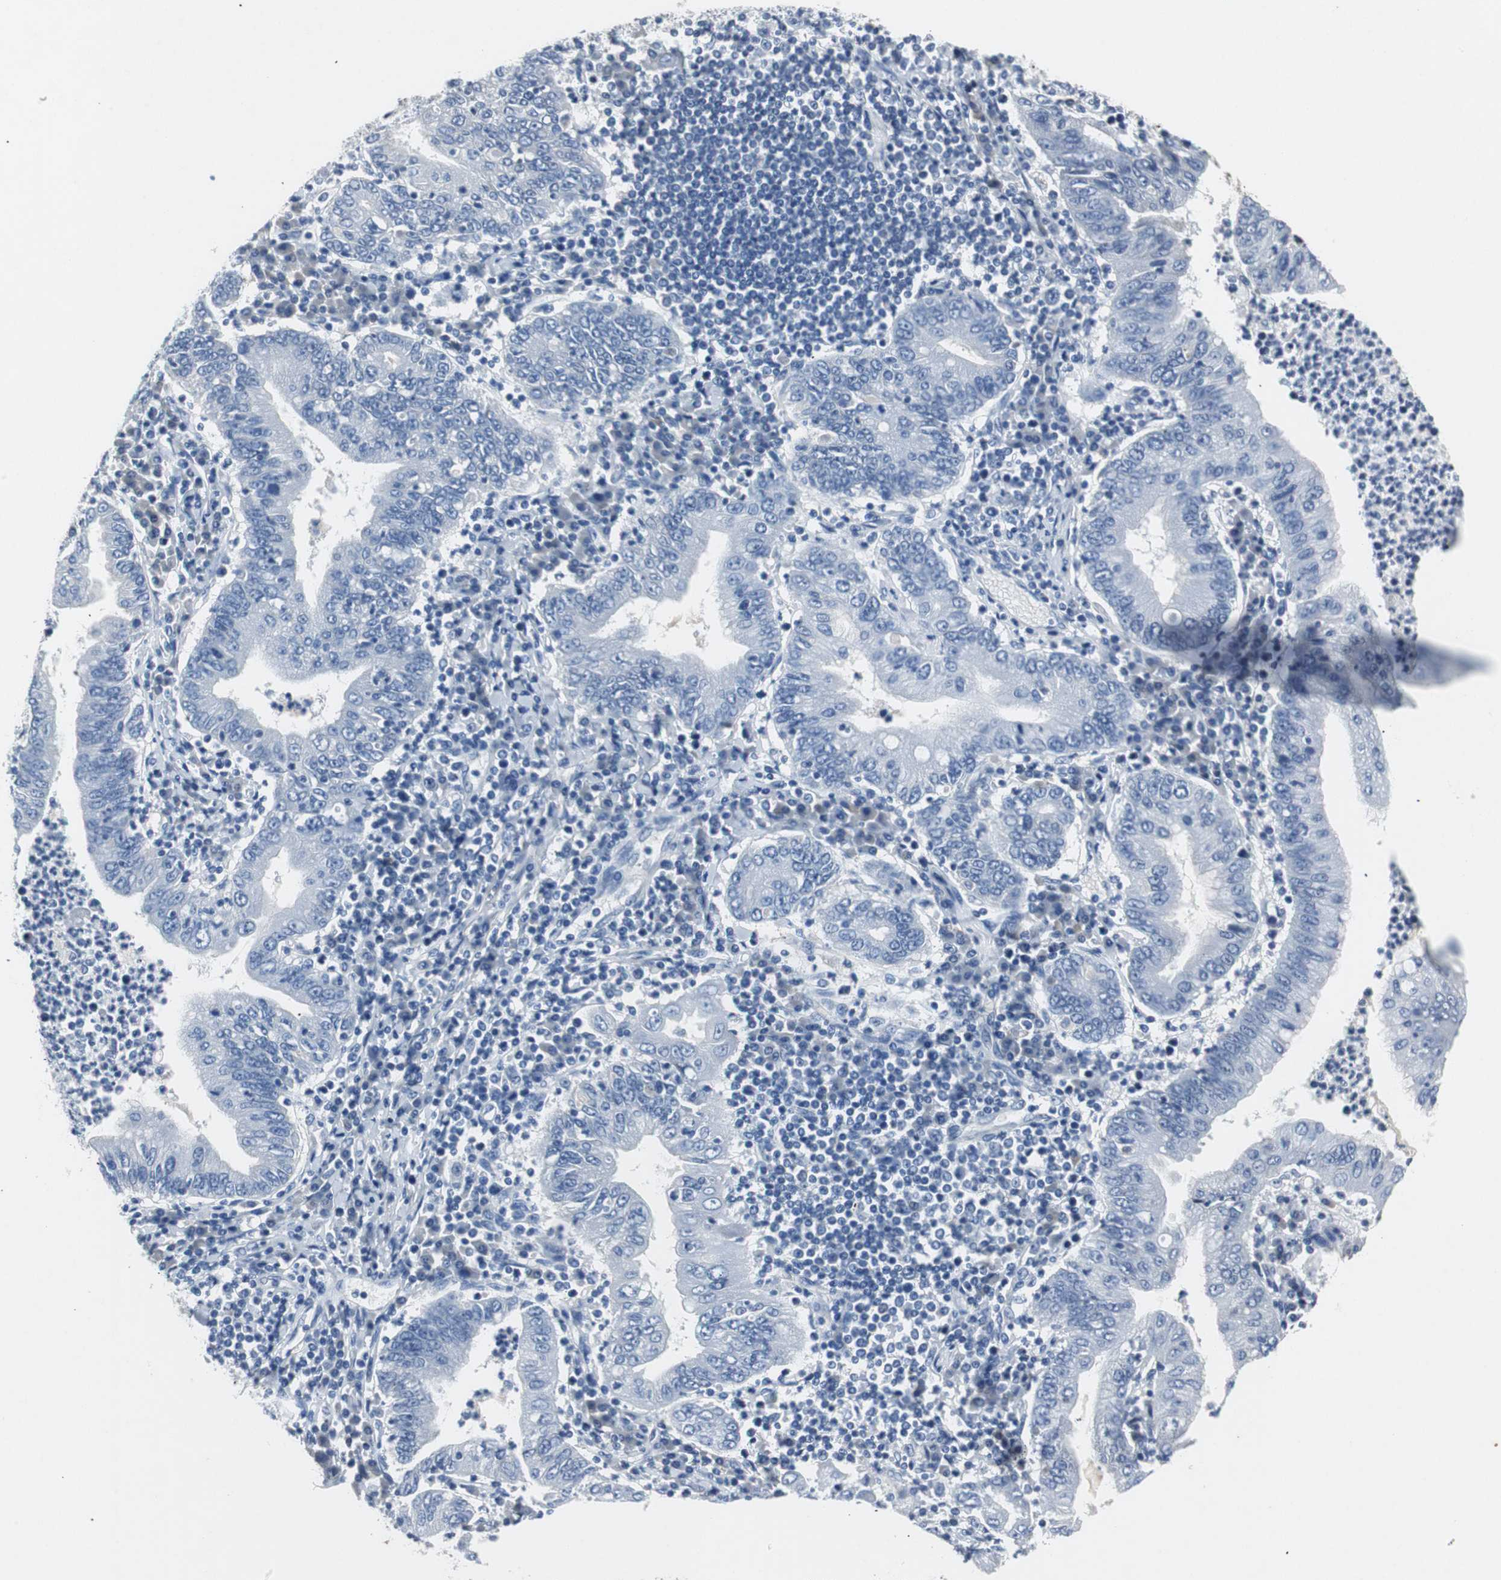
{"staining": {"intensity": "negative", "quantity": "none", "location": "none"}, "tissue": "stomach cancer", "cell_type": "Tumor cells", "image_type": "cancer", "snomed": [{"axis": "morphology", "description": "Normal tissue, NOS"}, {"axis": "morphology", "description": "Adenocarcinoma, NOS"}, {"axis": "topography", "description": "Esophagus"}, {"axis": "topography", "description": "Stomach, upper"}, {"axis": "topography", "description": "Peripheral nerve tissue"}], "caption": "Tumor cells are negative for protein expression in human stomach cancer. (DAB IHC with hematoxylin counter stain).", "gene": "LRP2", "patient": {"sex": "male", "age": 62}}